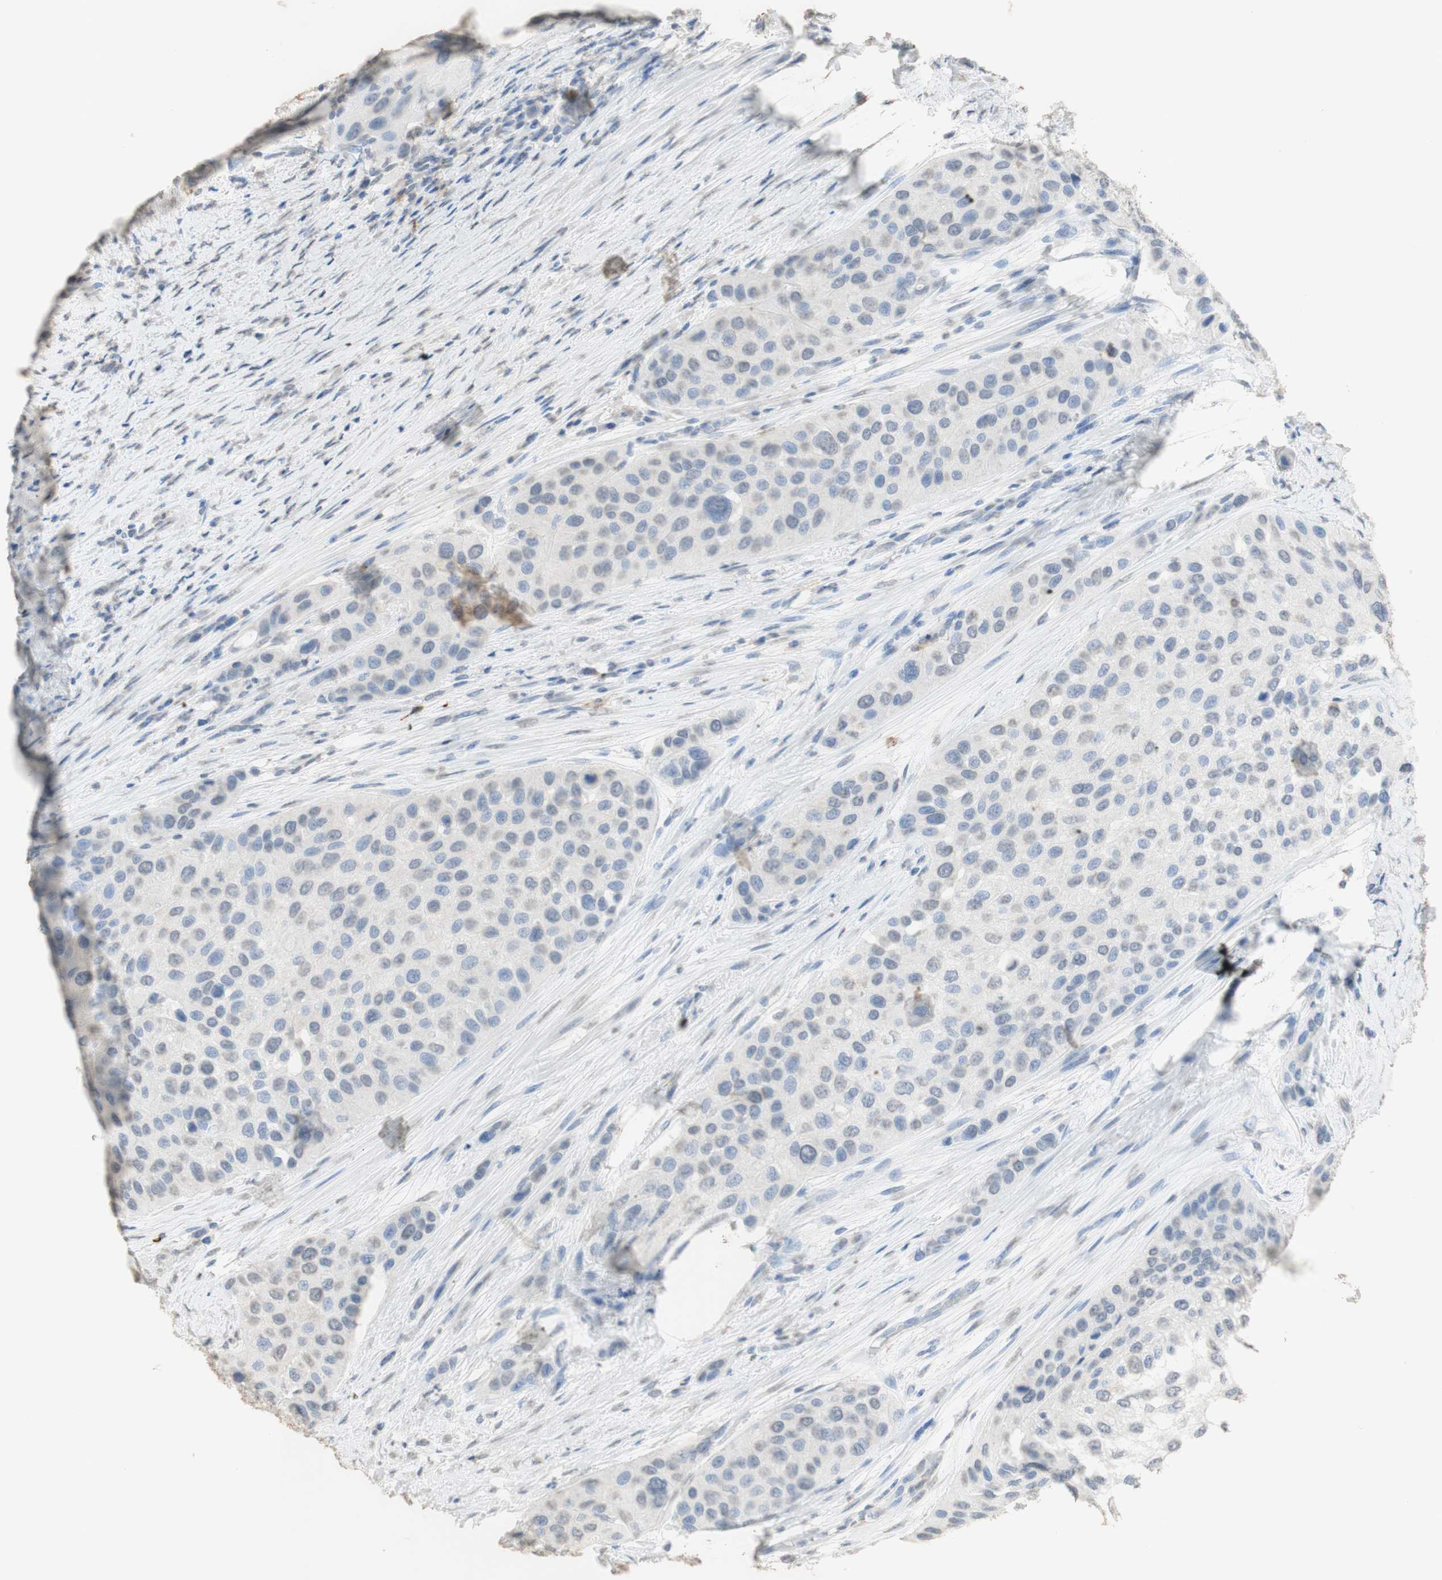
{"staining": {"intensity": "weak", "quantity": "<25%", "location": "nuclear"}, "tissue": "urothelial cancer", "cell_type": "Tumor cells", "image_type": "cancer", "snomed": [{"axis": "morphology", "description": "Urothelial carcinoma, High grade"}, {"axis": "topography", "description": "Urinary bladder"}], "caption": "DAB immunohistochemical staining of urothelial cancer exhibits no significant positivity in tumor cells.", "gene": "L1CAM", "patient": {"sex": "female", "age": 56}}